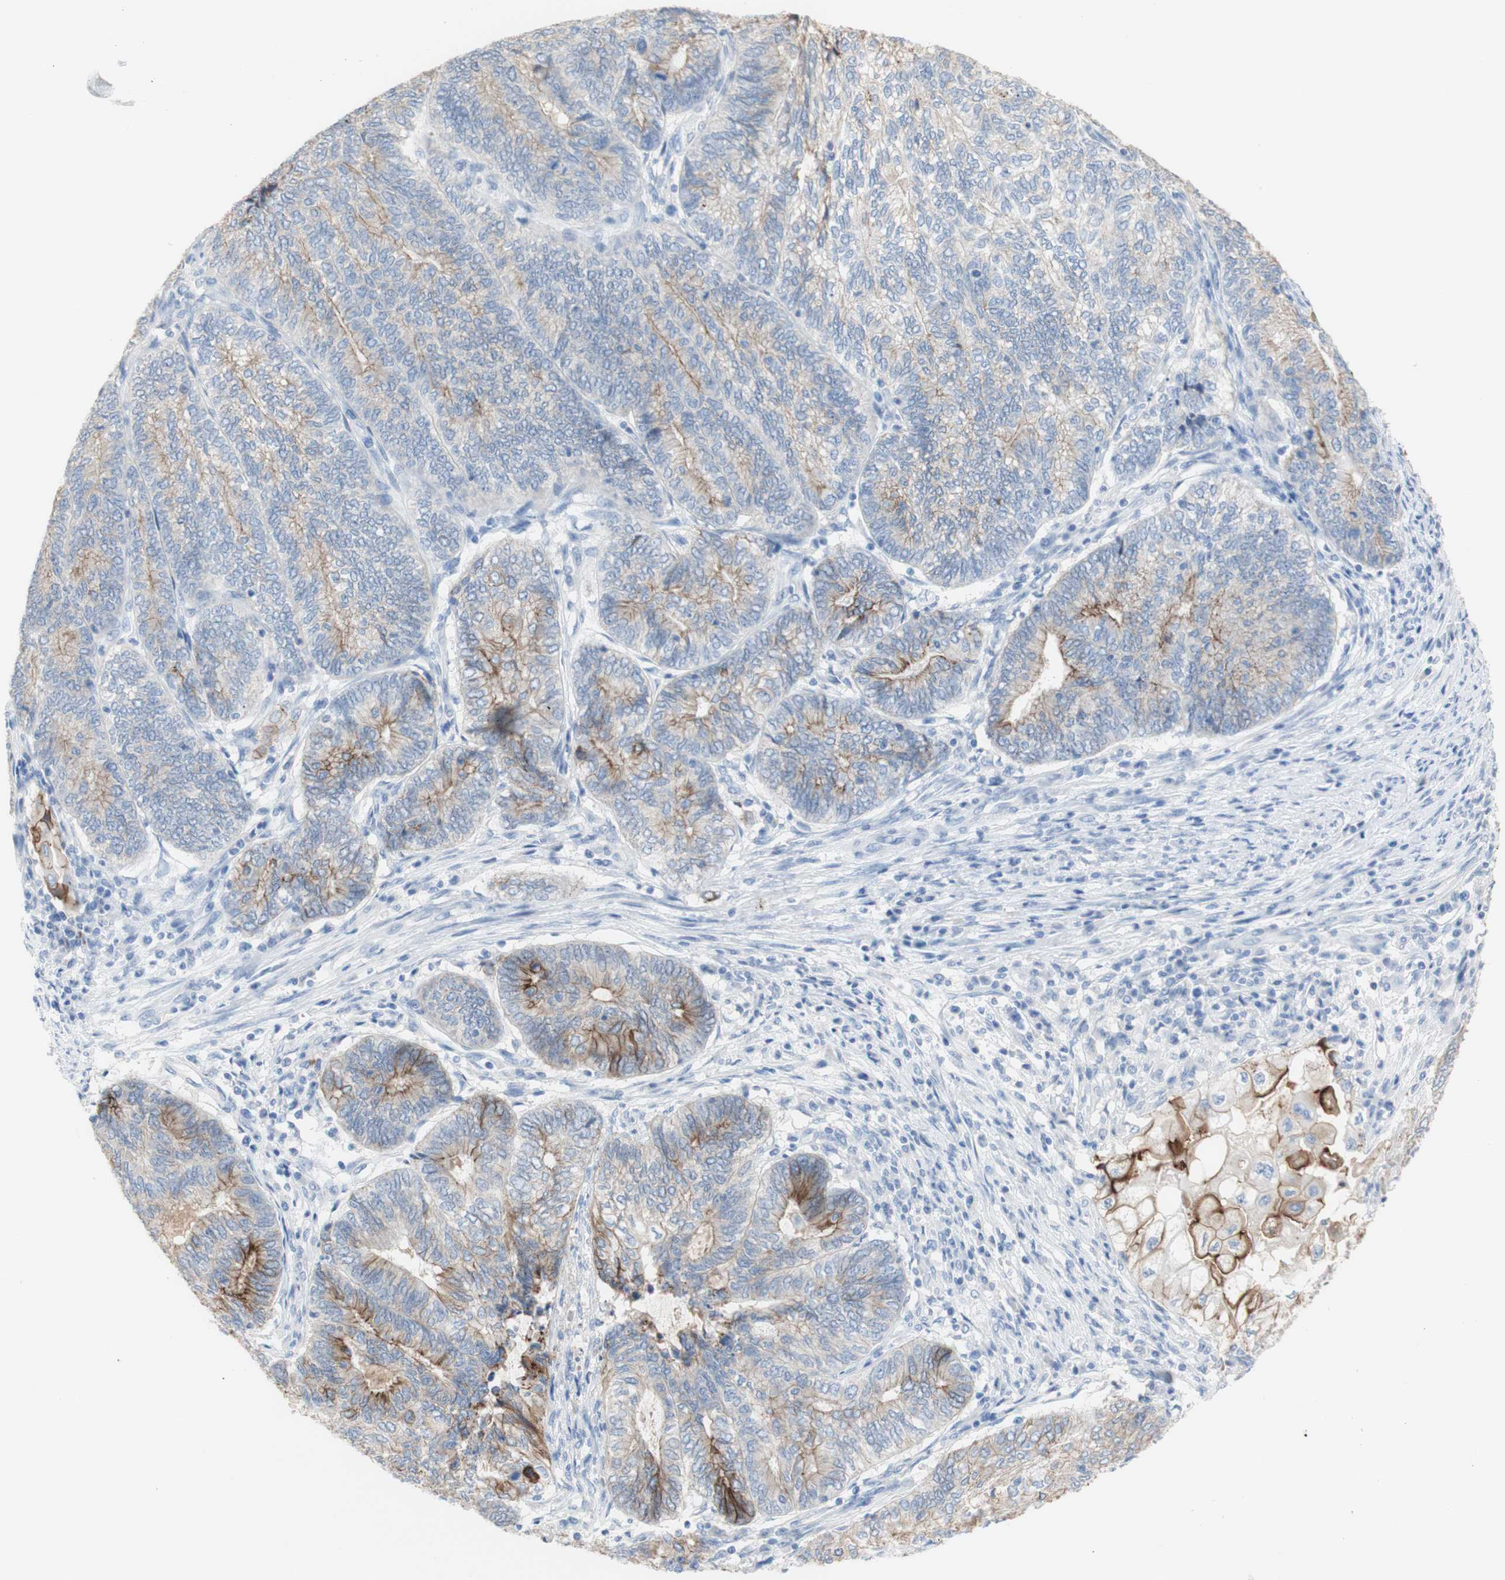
{"staining": {"intensity": "moderate", "quantity": "25%-75%", "location": "cytoplasmic/membranous"}, "tissue": "endometrial cancer", "cell_type": "Tumor cells", "image_type": "cancer", "snomed": [{"axis": "morphology", "description": "Adenocarcinoma, NOS"}, {"axis": "topography", "description": "Uterus"}, {"axis": "topography", "description": "Endometrium"}], "caption": "The immunohistochemical stain shows moderate cytoplasmic/membranous expression in tumor cells of endometrial adenocarcinoma tissue.", "gene": "DSC2", "patient": {"sex": "female", "age": 70}}